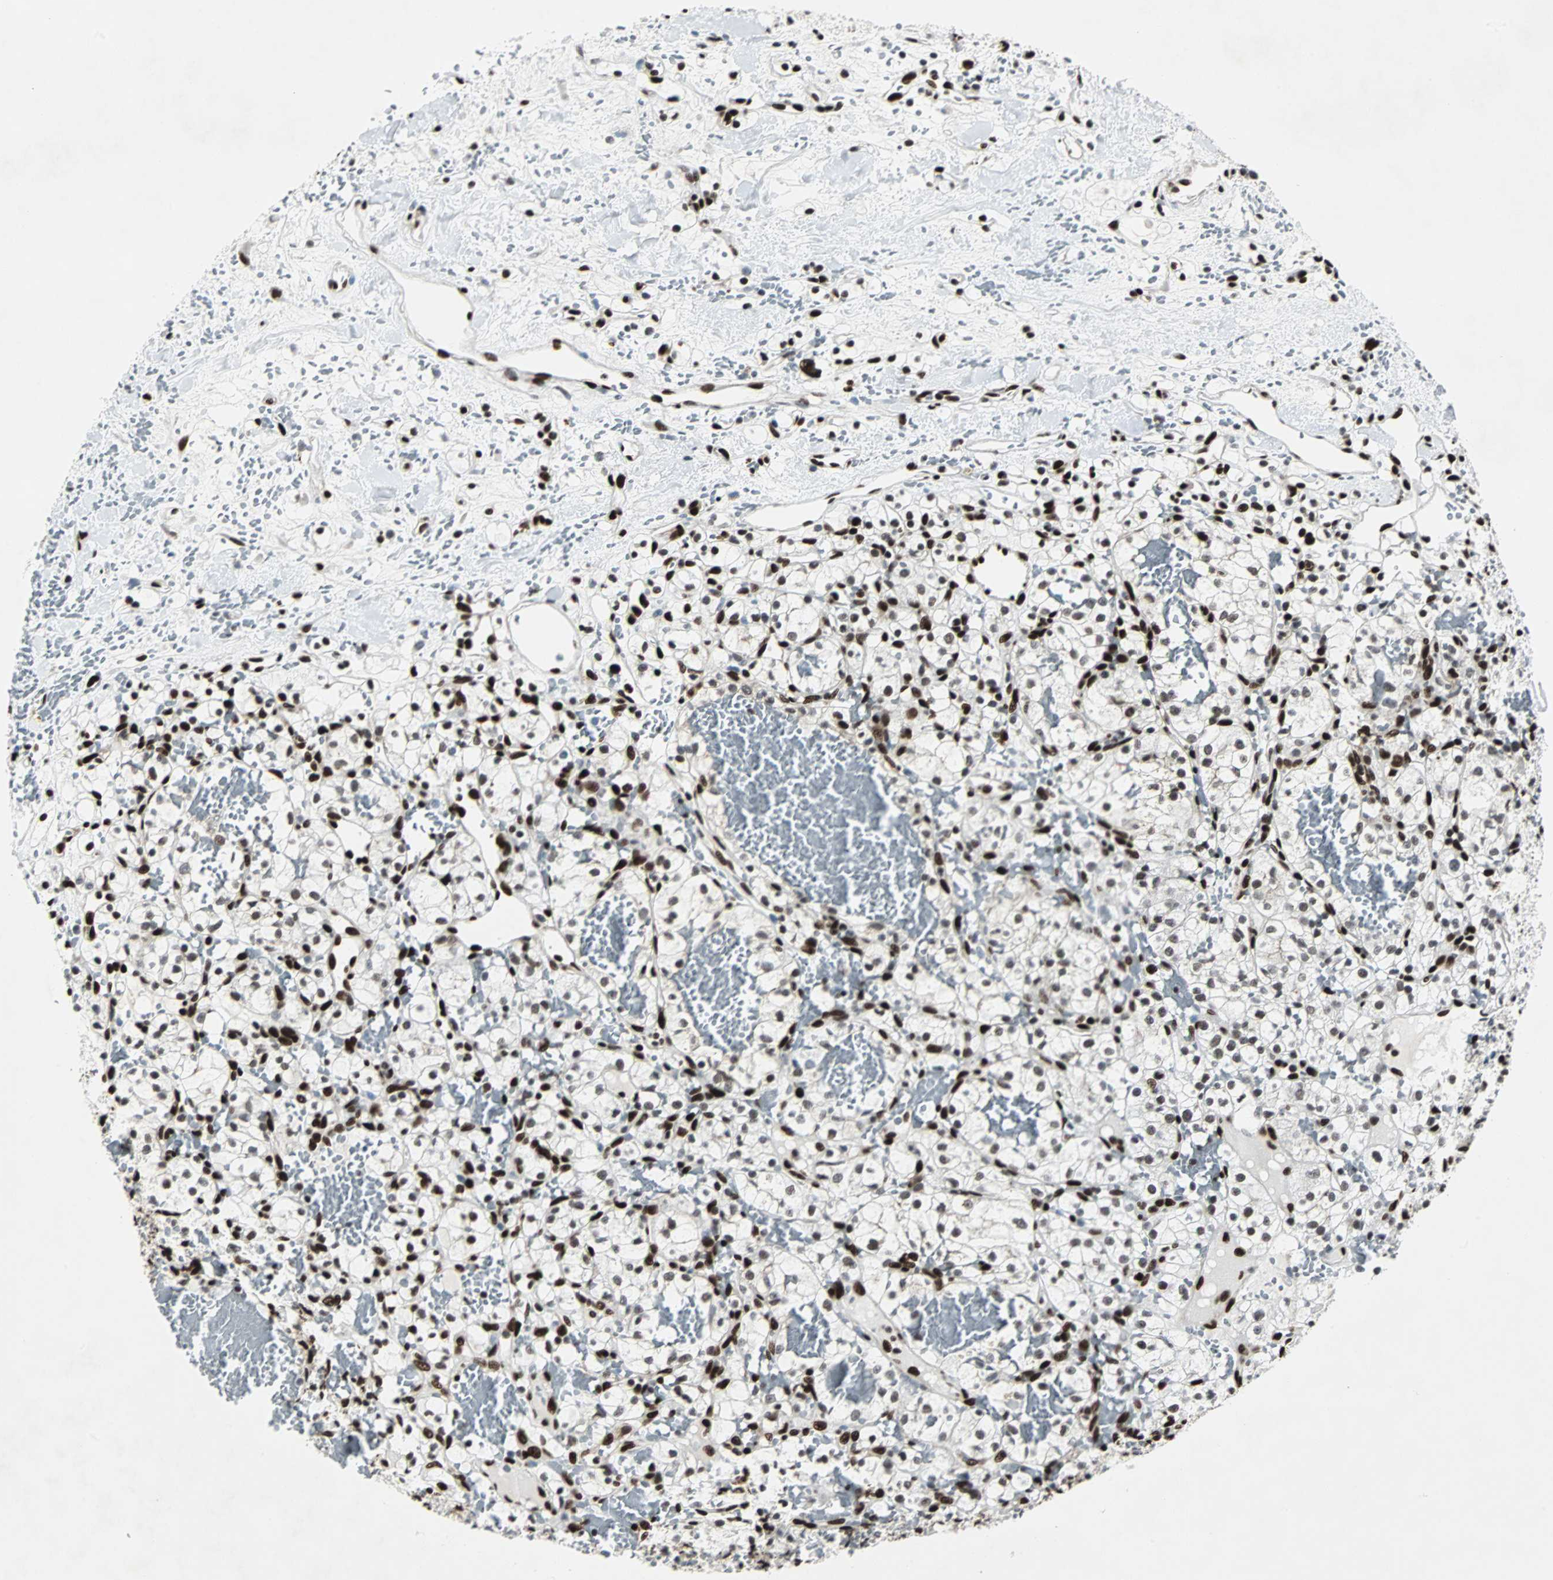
{"staining": {"intensity": "strong", "quantity": ">75%", "location": "nuclear"}, "tissue": "renal cancer", "cell_type": "Tumor cells", "image_type": "cancer", "snomed": [{"axis": "morphology", "description": "Adenocarcinoma, NOS"}, {"axis": "topography", "description": "Kidney"}], "caption": "IHC image of renal cancer stained for a protein (brown), which reveals high levels of strong nuclear expression in about >75% of tumor cells.", "gene": "MEF2D", "patient": {"sex": "female", "age": 60}}